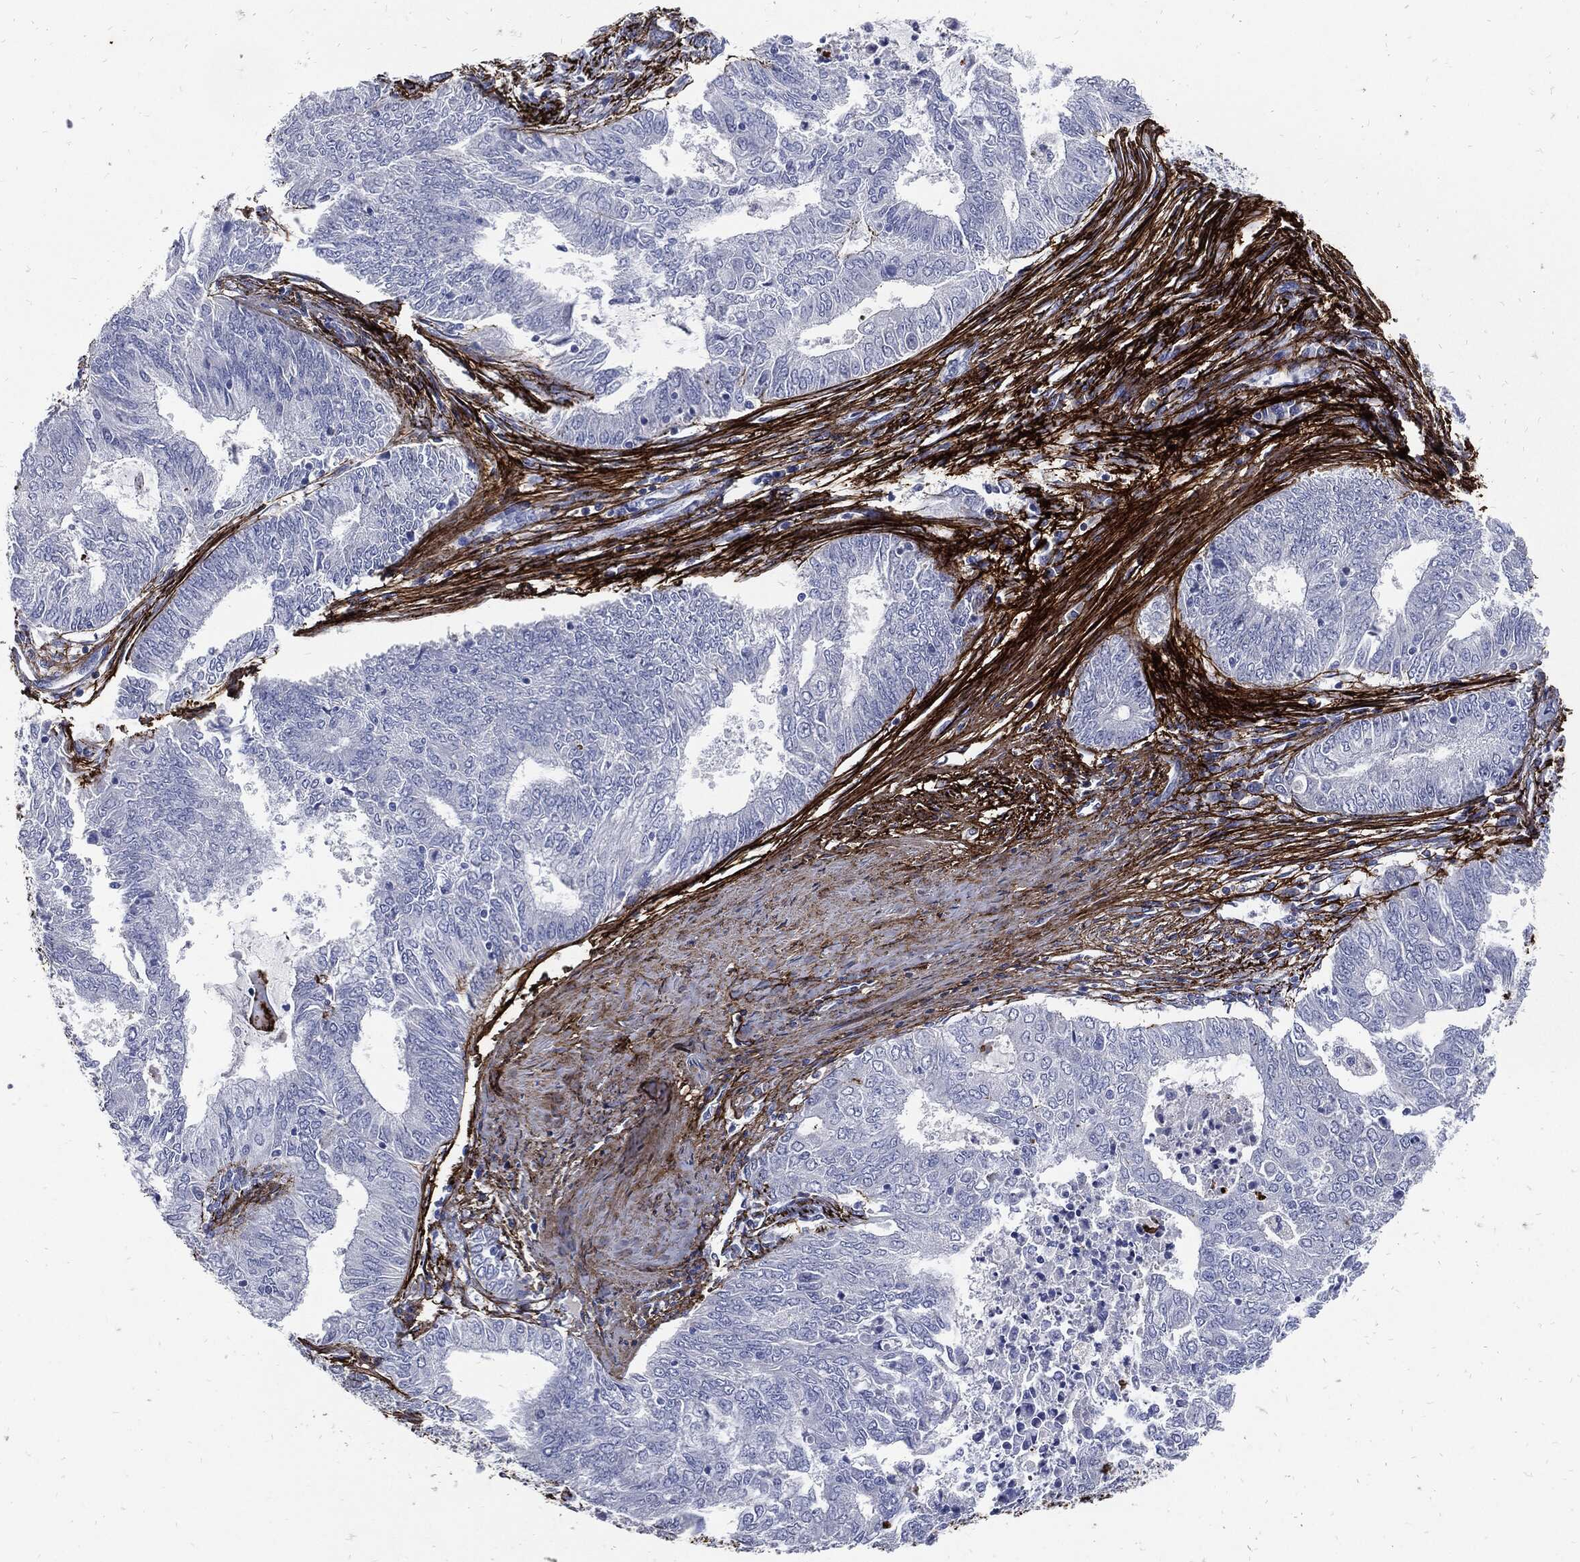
{"staining": {"intensity": "negative", "quantity": "none", "location": "none"}, "tissue": "endometrial cancer", "cell_type": "Tumor cells", "image_type": "cancer", "snomed": [{"axis": "morphology", "description": "Adenocarcinoma, NOS"}, {"axis": "topography", "description": "Endometrium"}], "caption": "High magnification brightfield microscopy of adenocarcinoma (endometrial) stained with DAB (brown) and counterstained with hematoxylin (blue): tumor cells show no significant expression.", "gene": "FBN1", "patient": {"sex": "female", "age": 62}}